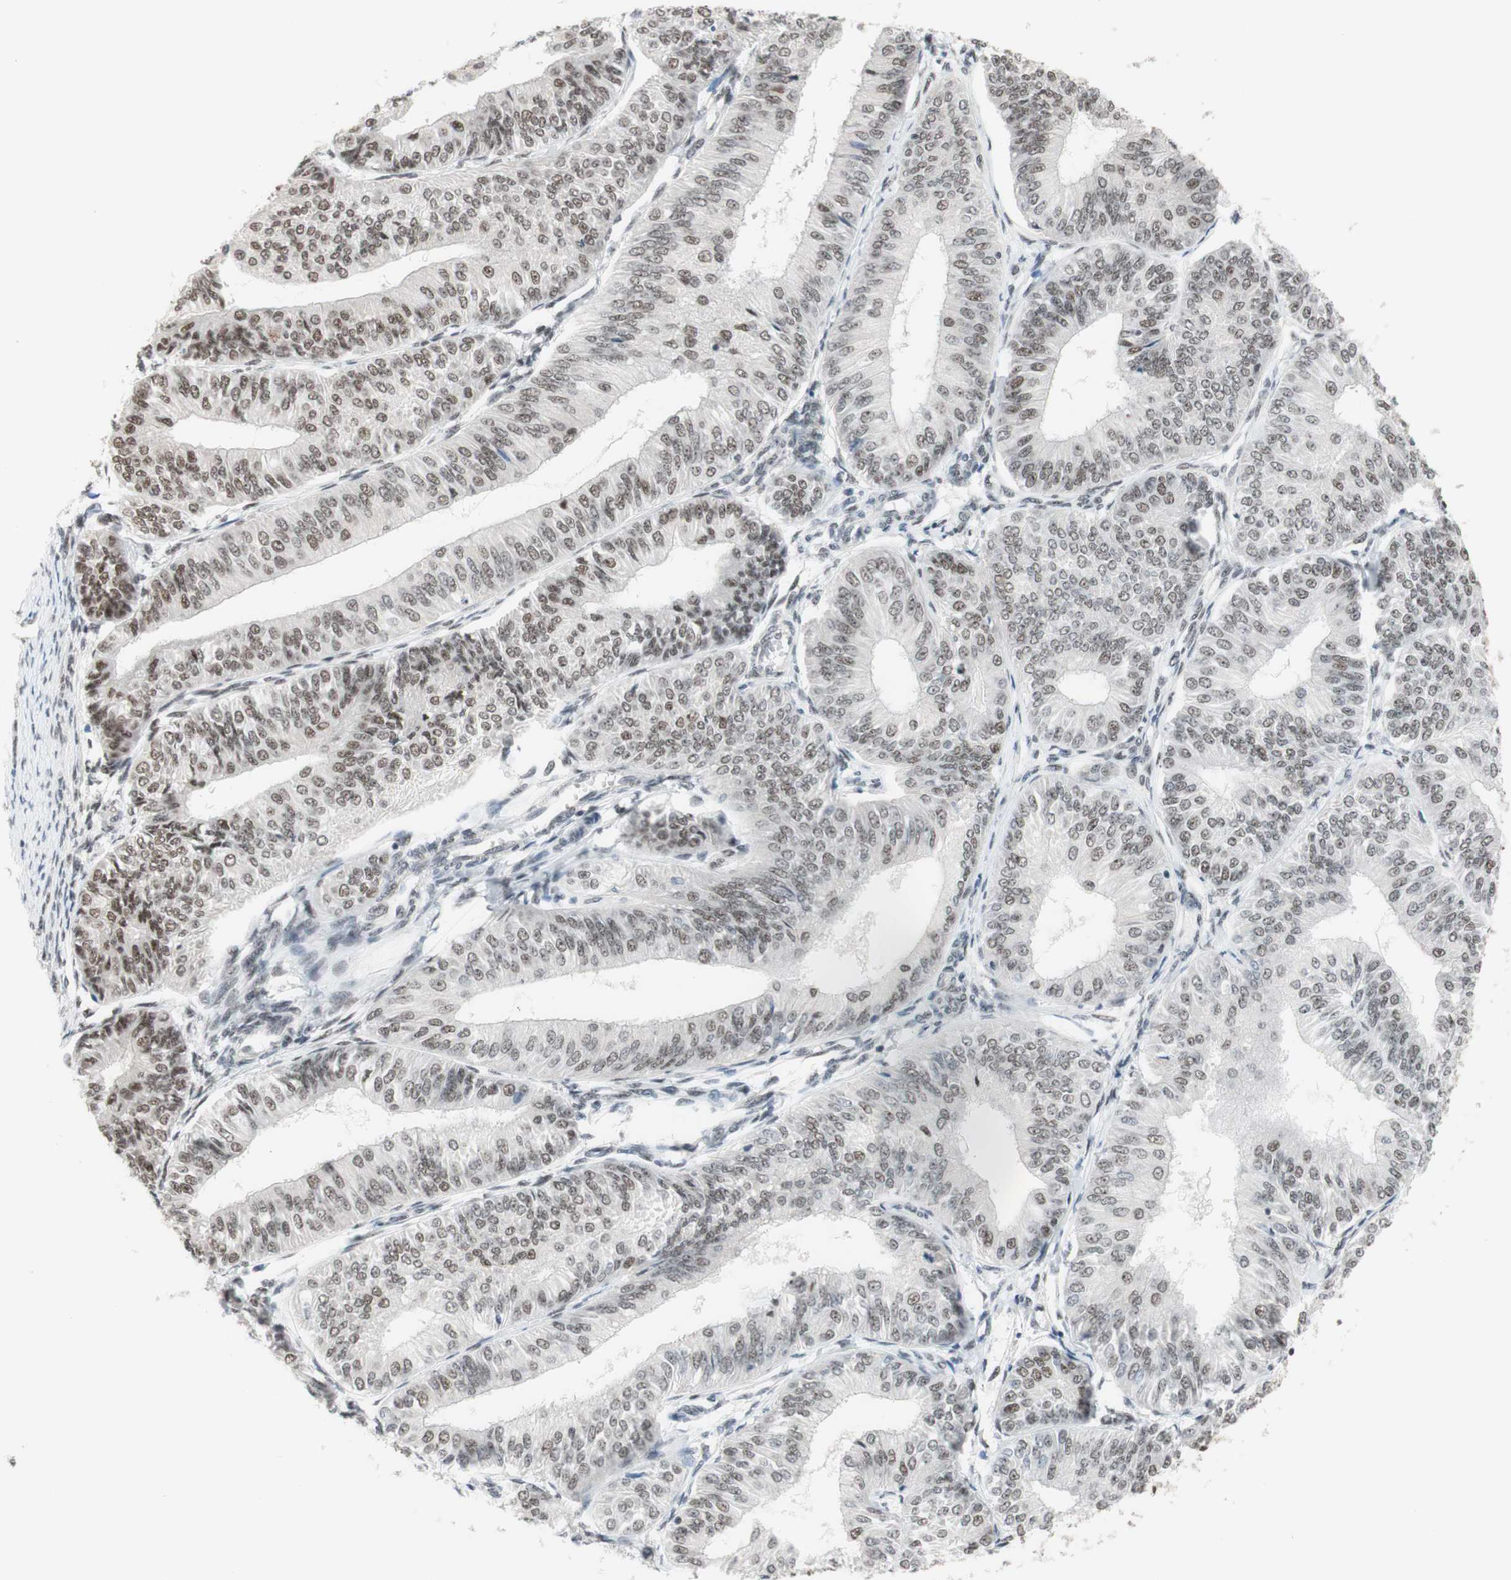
{"staining": {"intensity": "moderate", "quantity": "25%-75%", "location": "nuclear"}, "tissue": "endometrial cancer", "cell_type": "Tumor cells", "image_type": "cancer", "snomed": [{"axis": "morphology", "description": "Adenocarcinoma, NOS"}, {"axis": "topography", "description": "Endometrium"}], "caption": "Immunohistochemical staining of human endometrial cancer (adenocarcinoma) shows medium levels of moderate nuclear protein expression in about 25%-75% of tumor cells.", "gene": "PRPF19", "patient": {"sex": "female", "age": 58}}